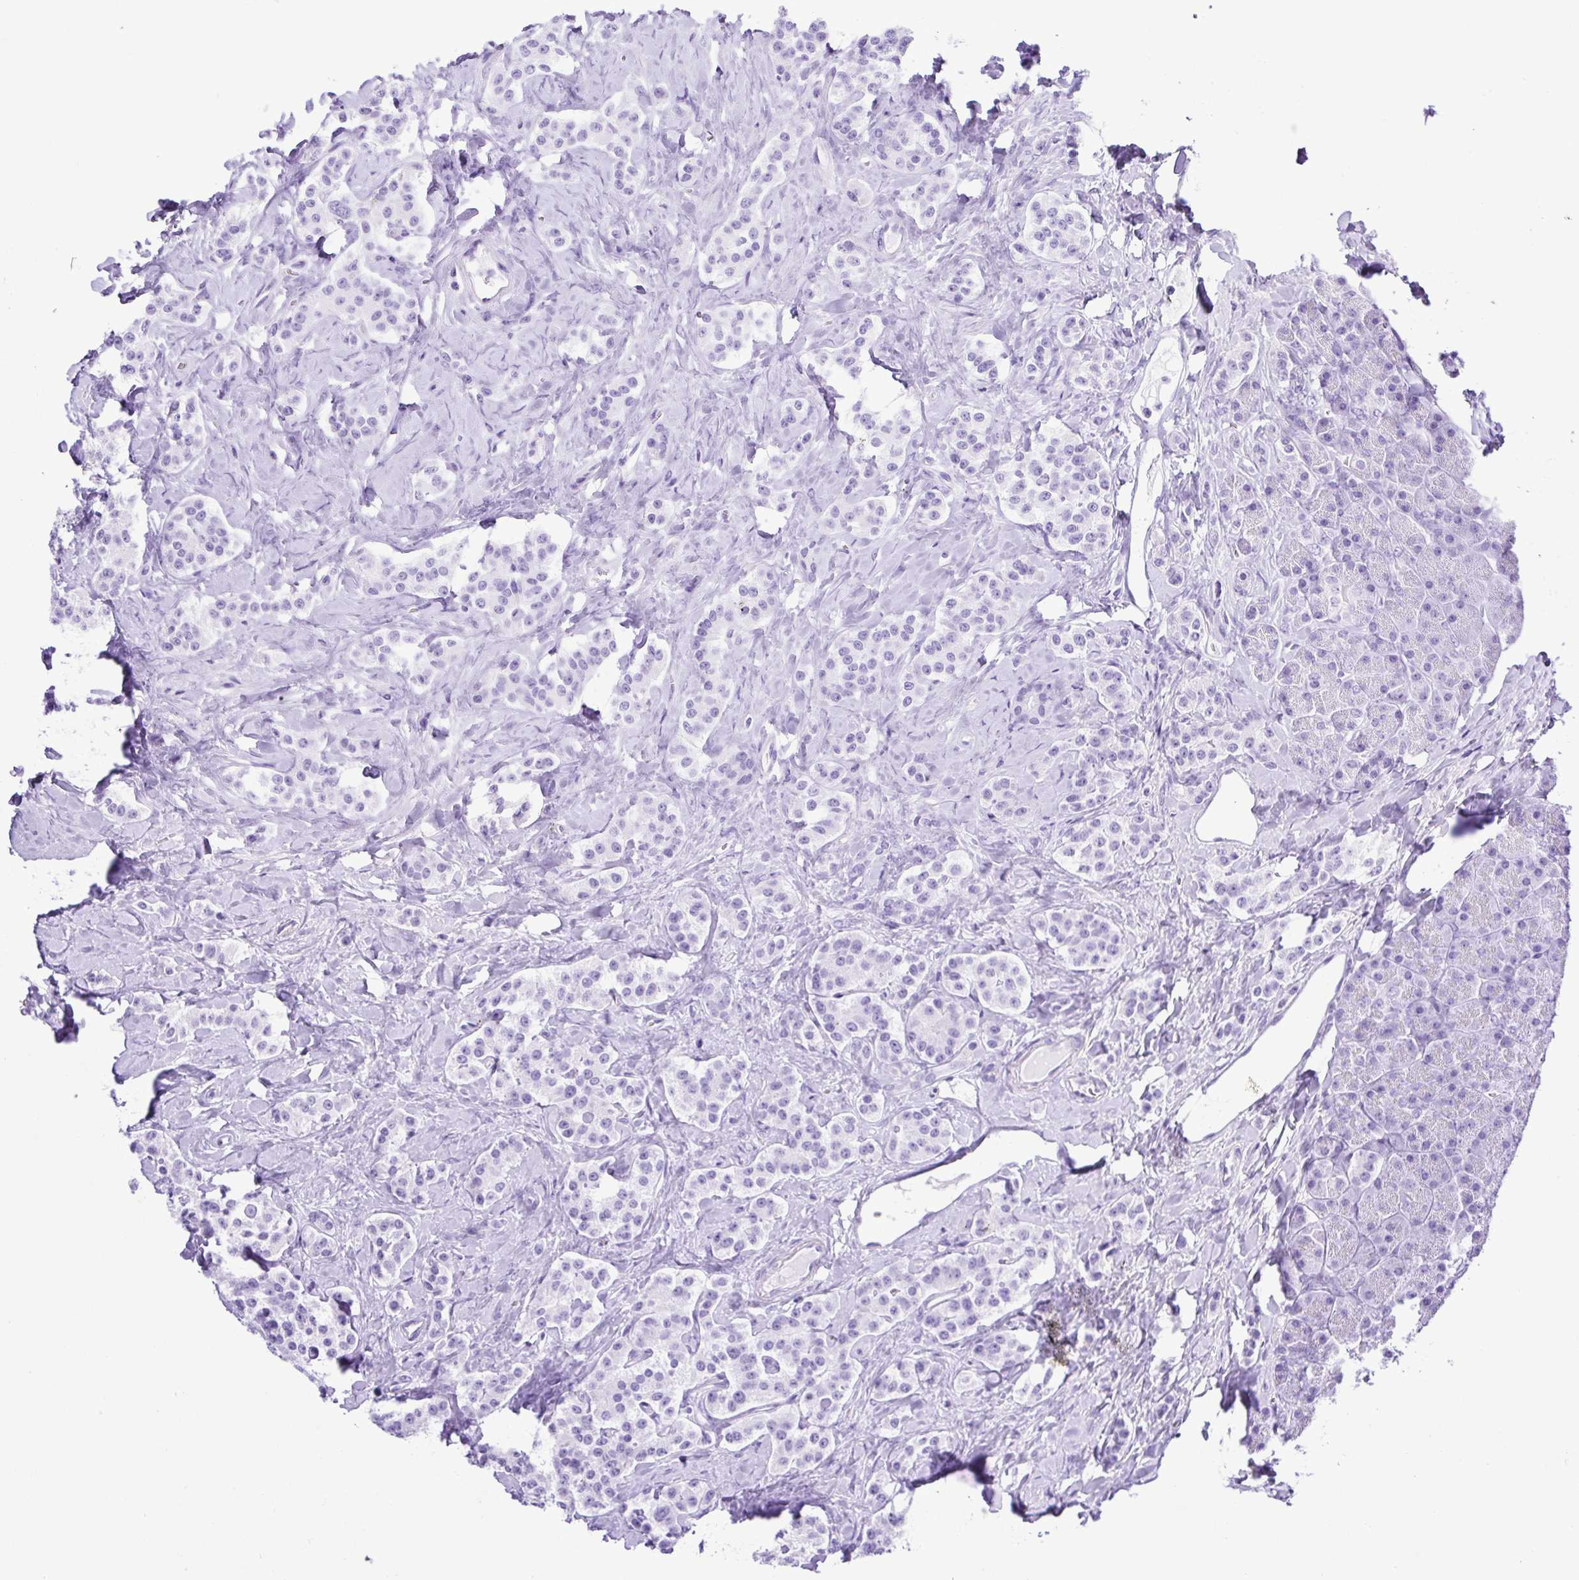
{"staining": {"intensity": "negative", "quantity": "none", "location": "none"}, "tissue": "carcinoid", "cell_type": "Tumor cells", "image_type": "cancer", "snomed": [{"axis": "morphology", "description": "Normal tissue, NOS"}, {"axis": "morphology", "description": "Carcinoid, malignant, NOS"}, {"axis": "topography", "description": "Pancreas"}], "caption": "An immunohistochemistry histopathology image of carcinoid is shown. There is no staining in tumor cells of carcinoid.", "gene": "SYT1", "patient": {"sex": "male", "age": 36}}